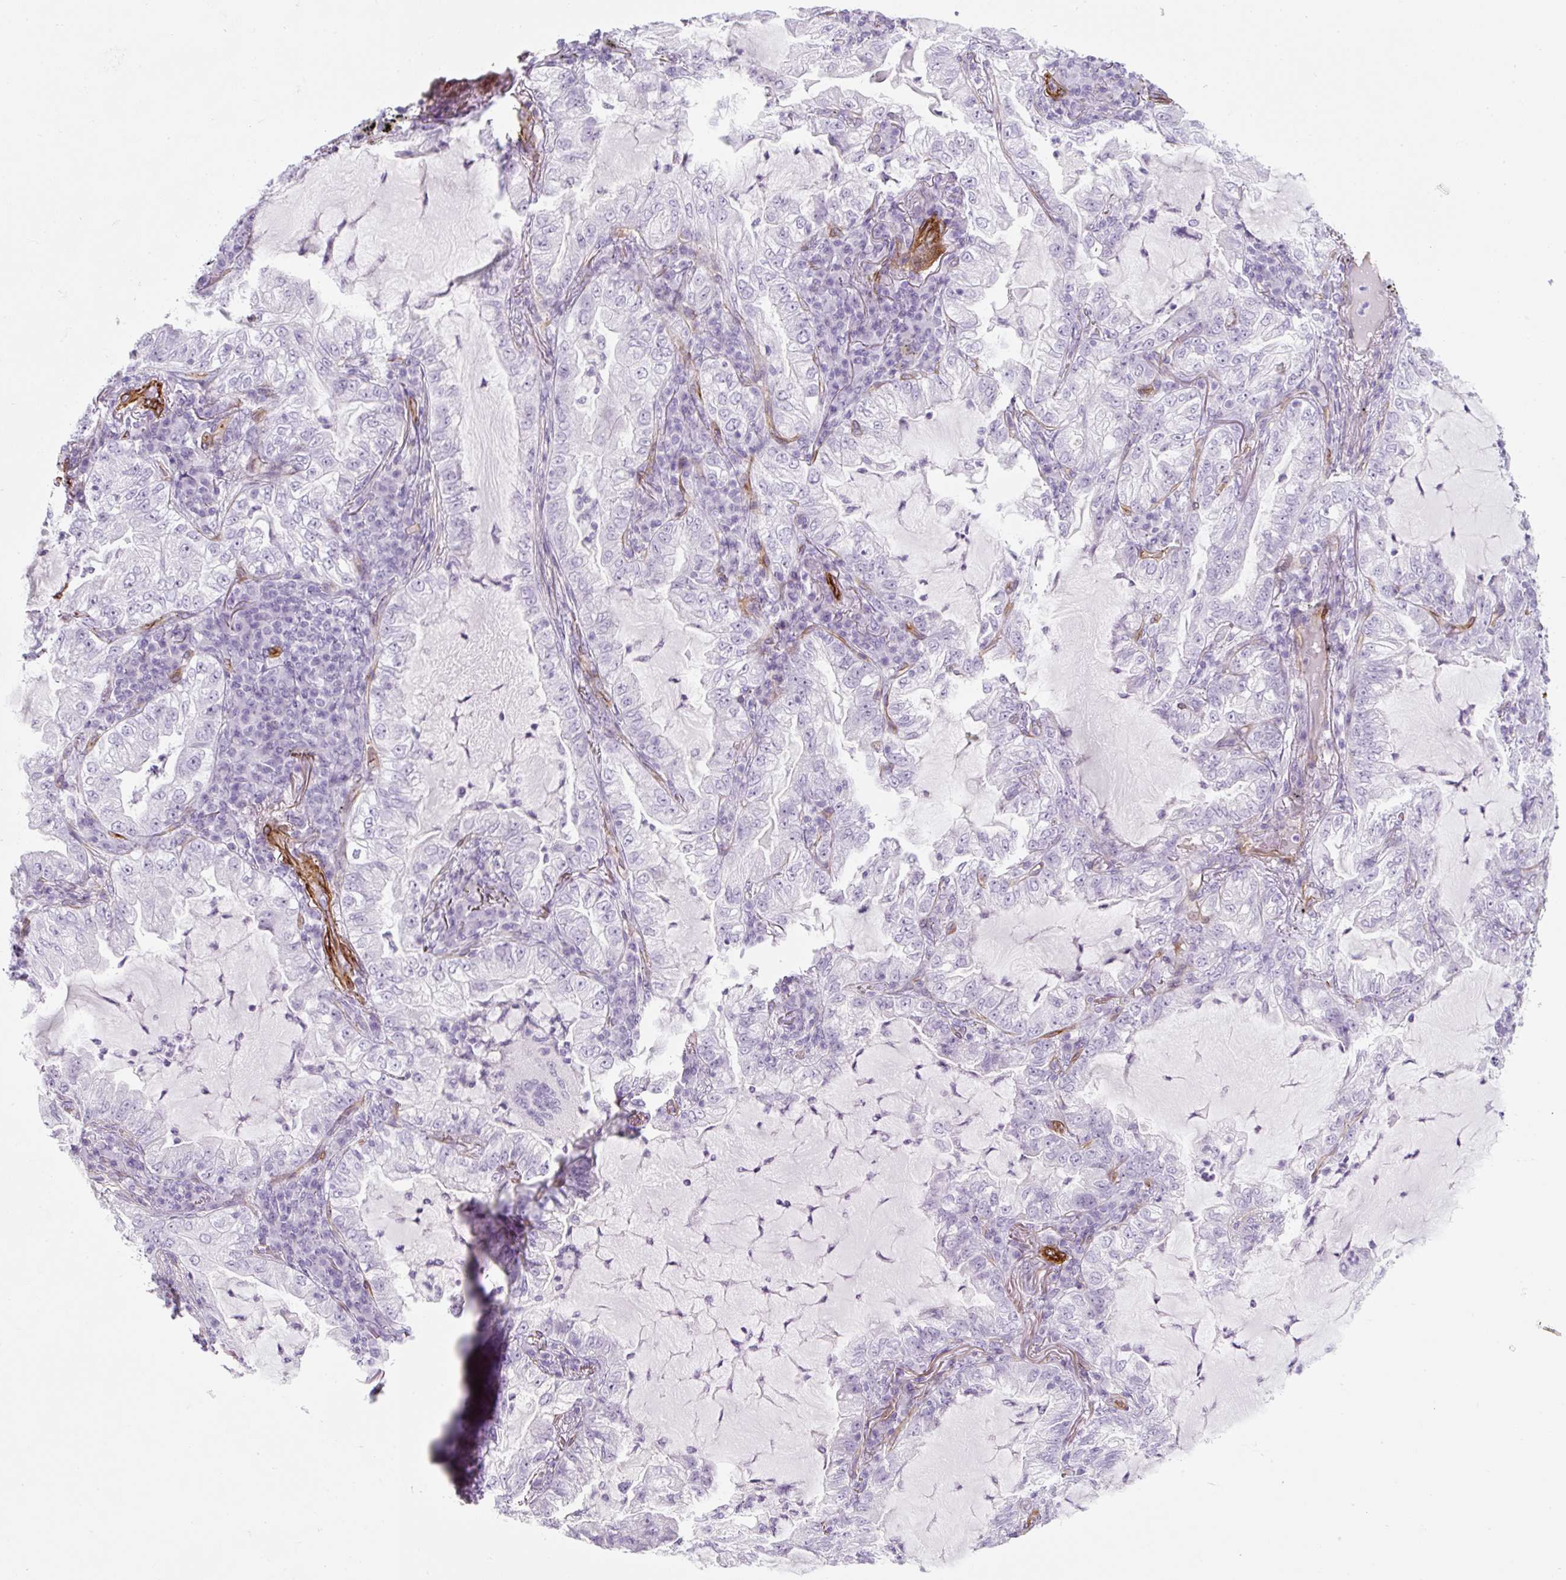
{"staining": {"intensity": "negative", "quantity": "none", "location": "none"}, "tissue": "lung cancer", "cell_type": "Tumor cells", "image_type": "cancer", "snomed": [{"axis": "morphology", "description": "Adenocarcinoma, NOS"}, {"axis": "topography", "description": "Lung"}], "caption": "This micrograph is of lung cancer stained with immunohistochemistry to label a protein in brown with the nuclei are counter-stained blue. There is no expression in tumor cells.", "gene": "CAVIN3", "patient": {"sex": "female", "age": 73}}